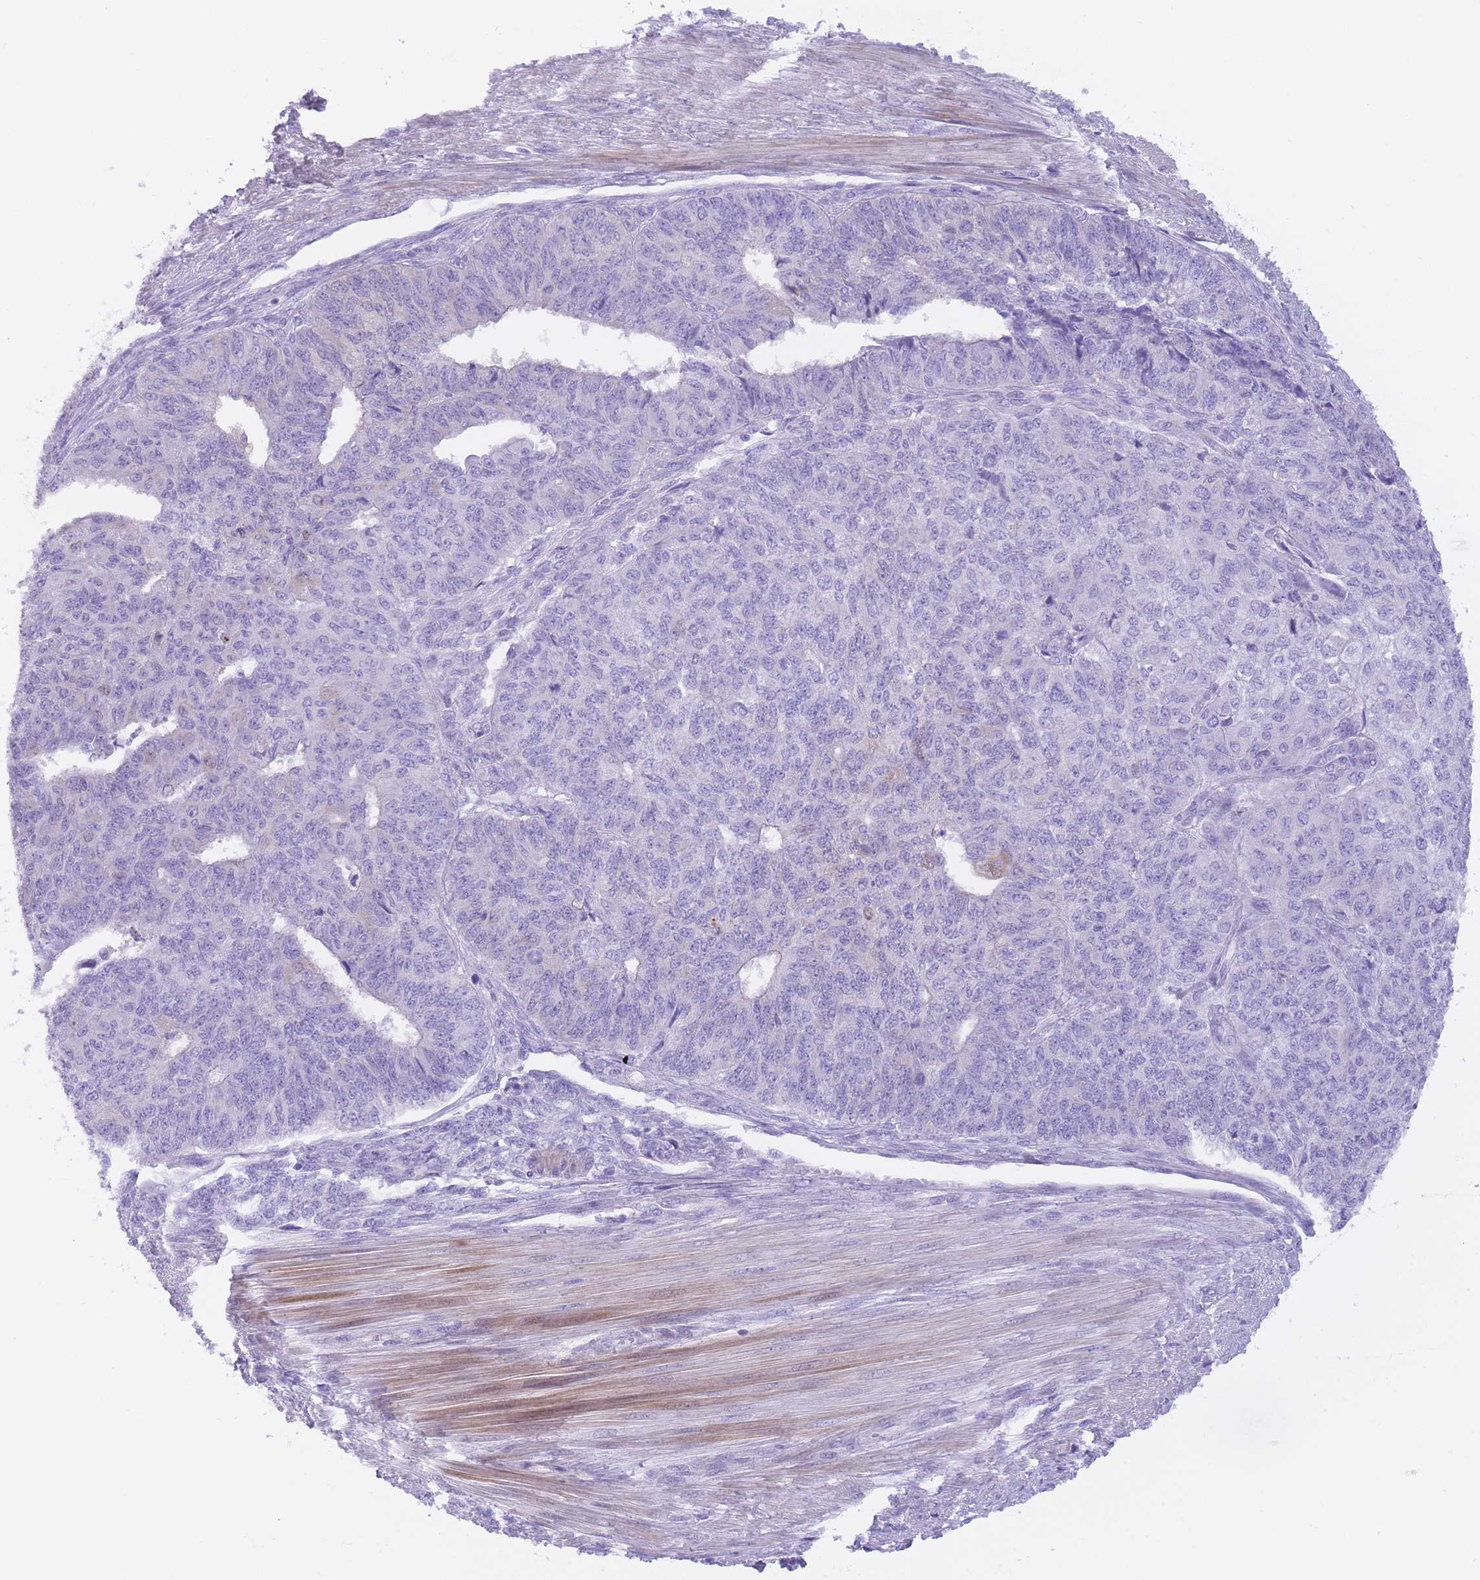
{"staining": {"intensity": "weak", "quantity": "<25%", "location": "cytoplasmic/membranous"}, "tissue": "endometrial cancer", "cell_type": "Tumor cells", "image_type": "cancer", "snomed": [{"axis": "morphology", "description": "Adenocarcinoma, NOS"}, {"axis": "topography", "description": "Endometrium"}], "caption": "The immunohistochemistry (IHC) histopathology image has no significant expression in tumor cells of adenocarcinoma (endometrial) tissue. The staining was performed using DAB to visualize the protein expression in brown, while the nuclei were stained in blue with hematoxylin (Magnification: 20x).", "gene": "QTRT1", "patient": {"sex": "female", "age": 32}}